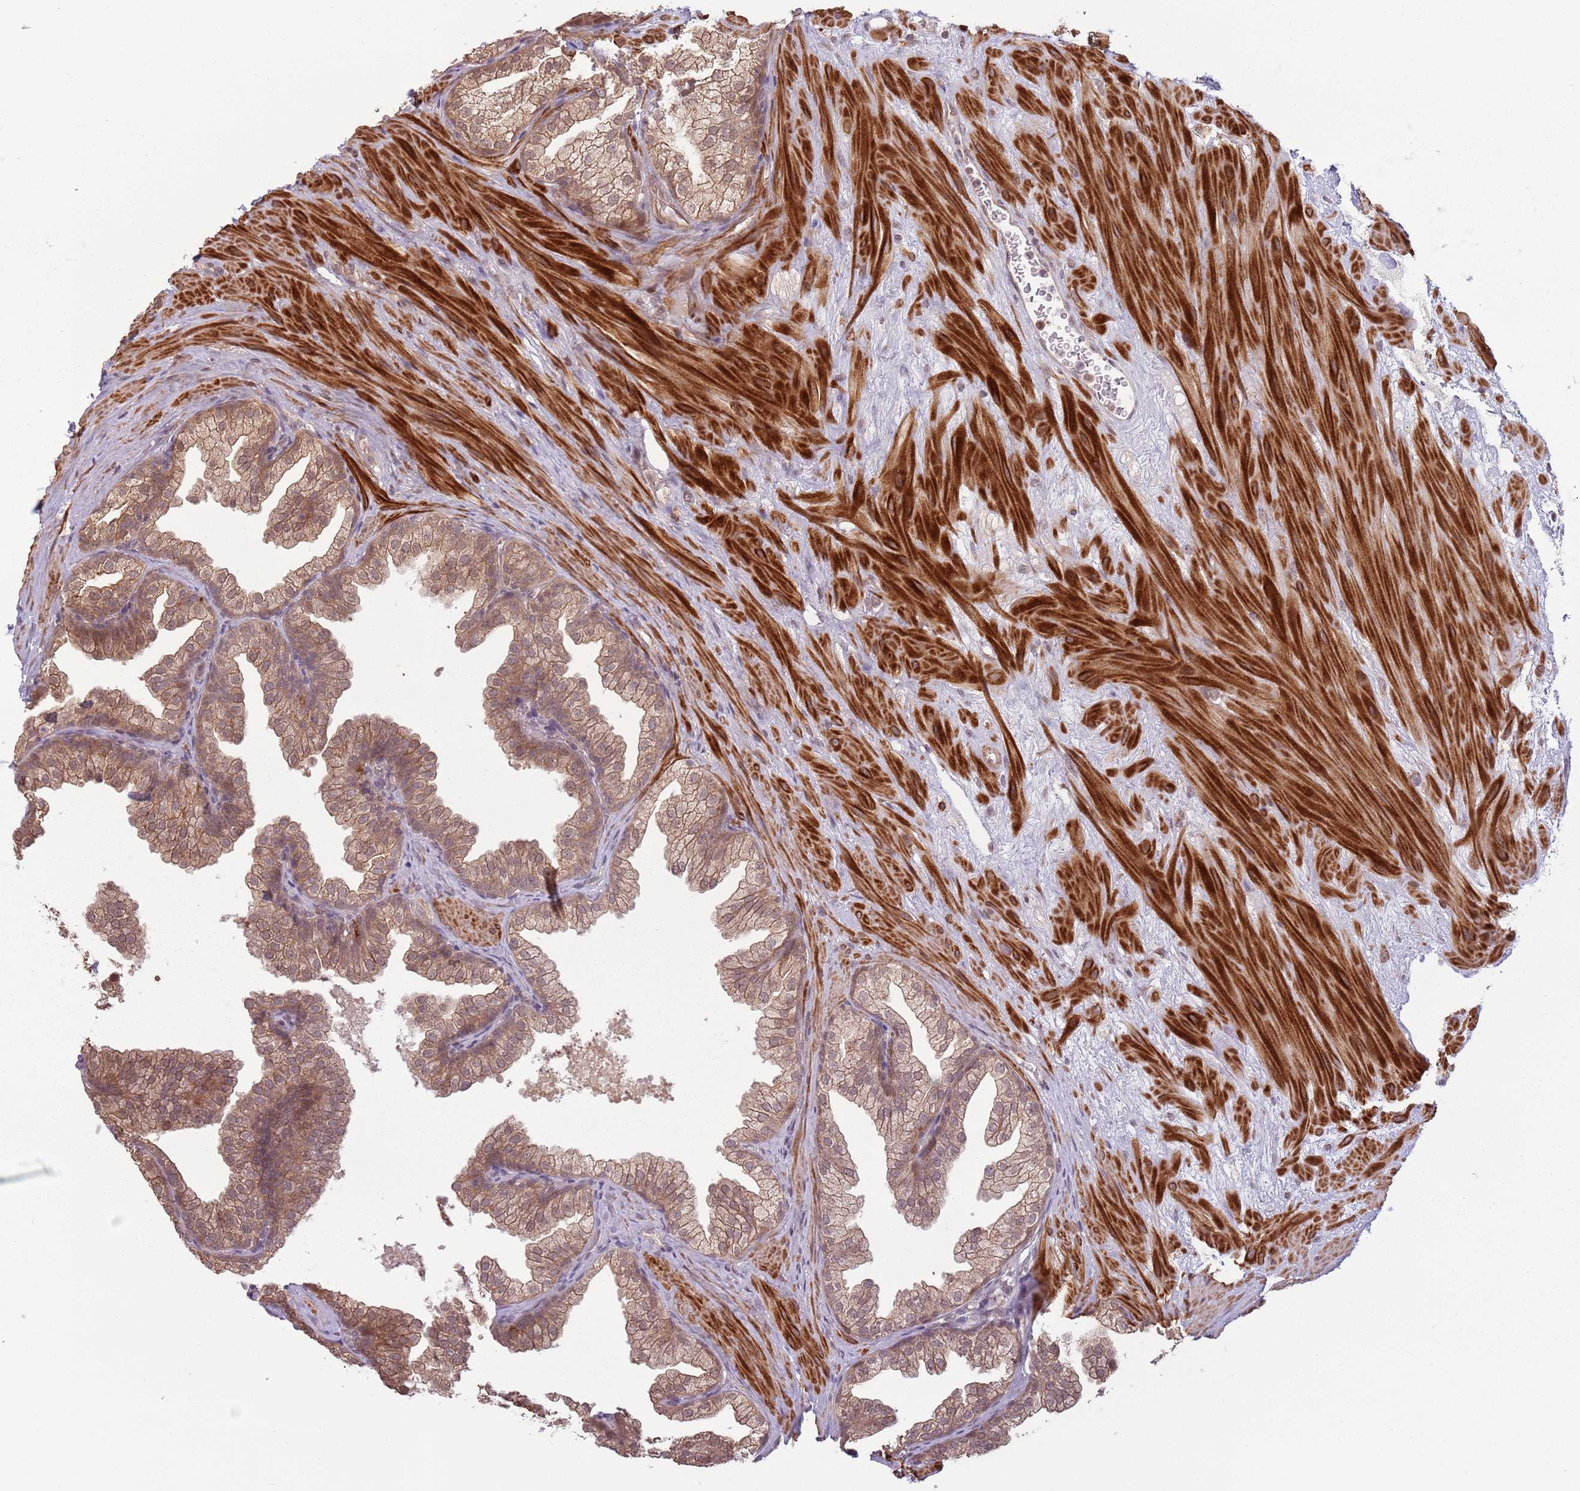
{"staining": {"intensity": "moderate", "quantity": ">75%", "location": "cytoplasmic/membranous"}, "tissue": "prostate", "cell_type": "Glandular cells", "image_type": "normal", "snomed": [{"axis": "morphology", "description": "Normal tissue, NOS"}, {"axis": "topography", "description": "Prostate"}], "caption": "Moderate cytoplasmic/membranous positivity is identified in about >75% of glandular cells in benign prostate.", "gene": "CCDC154", "patient": {"sex": "male", "age": 37}}